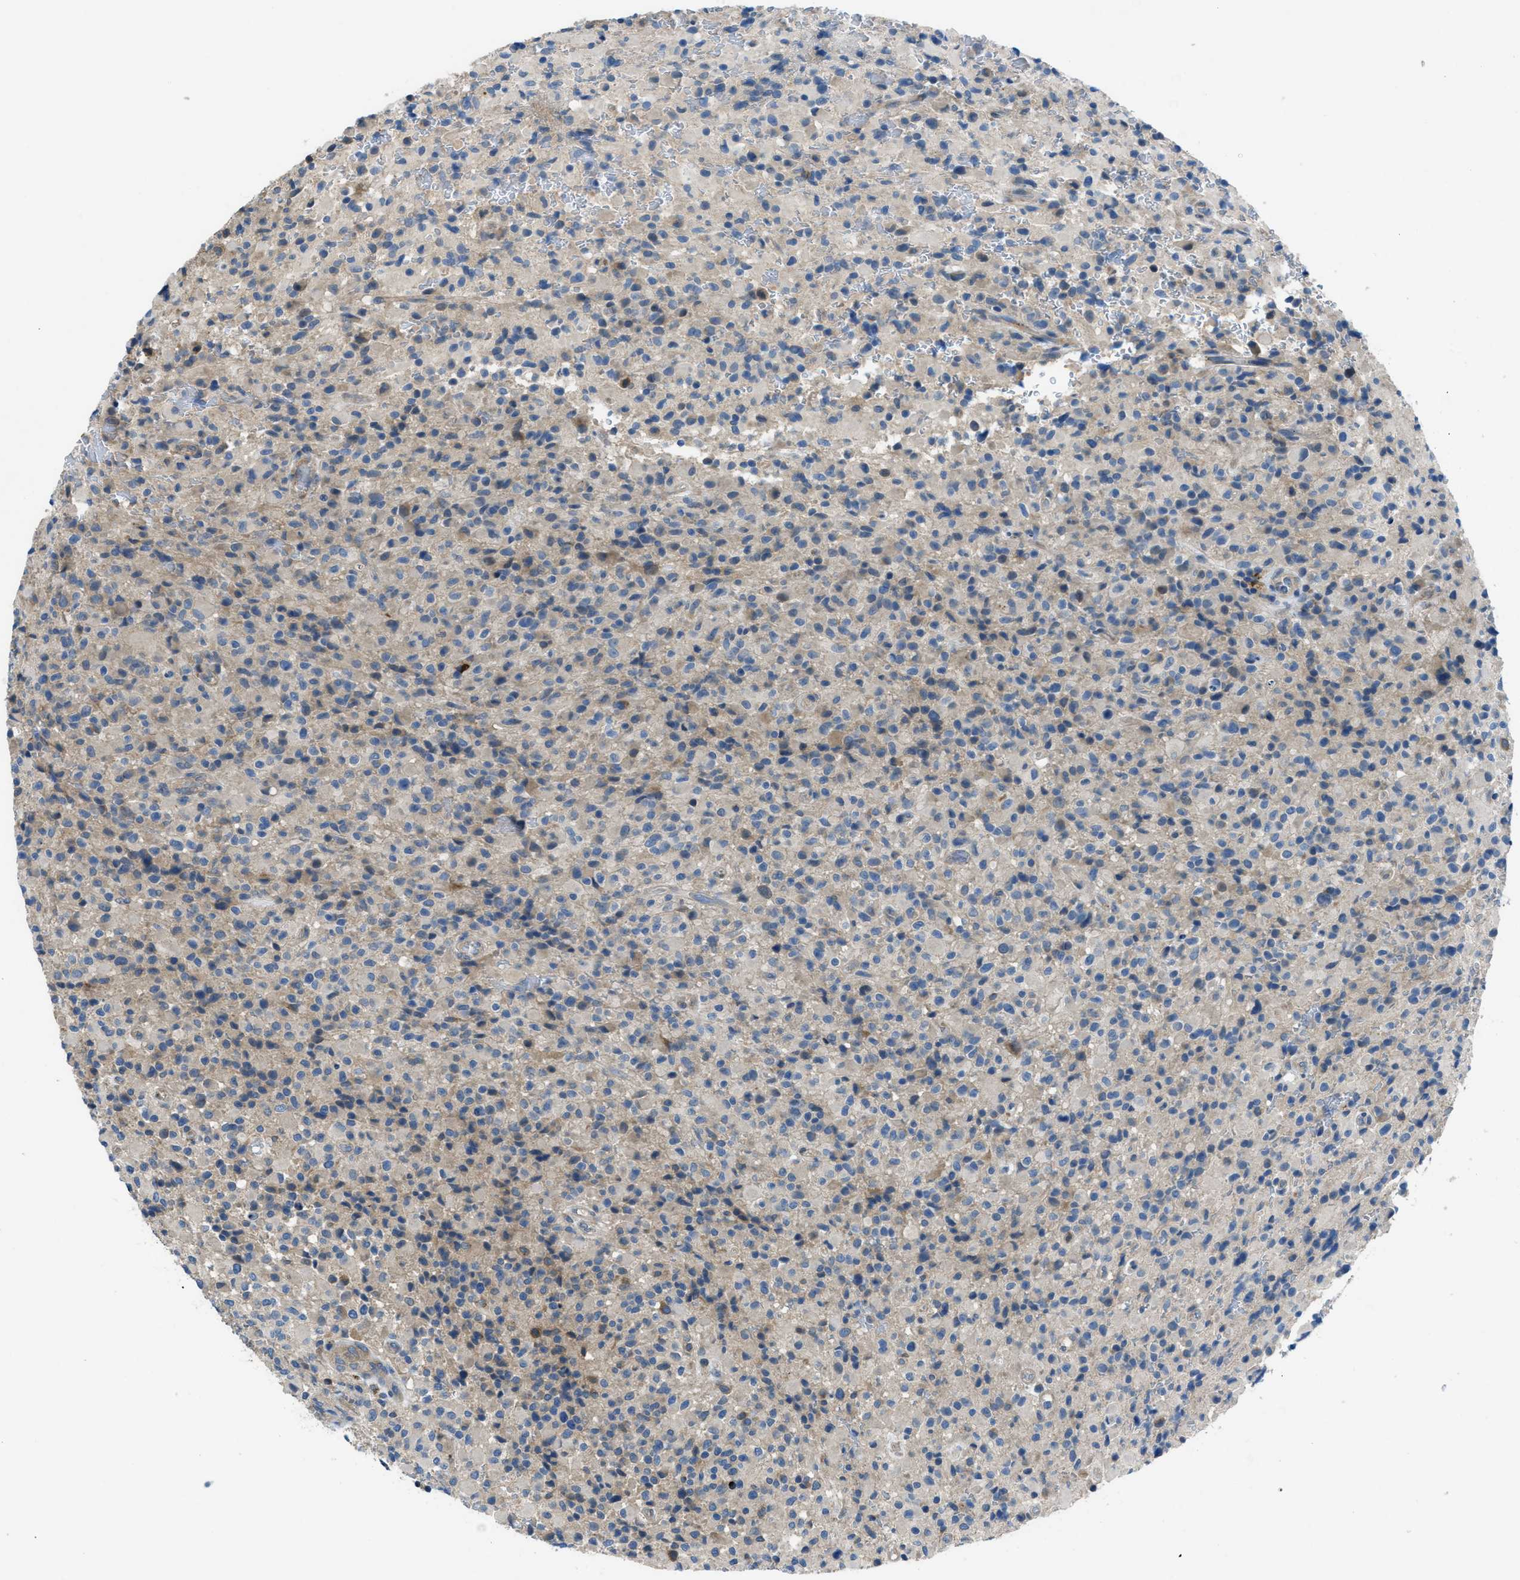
{"staining": {"intensity": "weak", "quantity": "<25%", "location": "cytoplasmic/membranous"}, "tissue": "glioma", "cell_type": "Tumor cells", "image_type": "cancer", "snomed": [{"axis": "morphology", "description": "Glioma, malignant, High grade"}, {"axis": "topography", "description": "Brain"}], "caption": "Tumor cells are negative for brown protein staining in glioma. Brightfield microscopy of IHC stained with DAB (brown) and hematoxylin (blue), captured at high magnification.", "gene": "MAP3K20", "patient": {"sex": "male", "age": 71}}